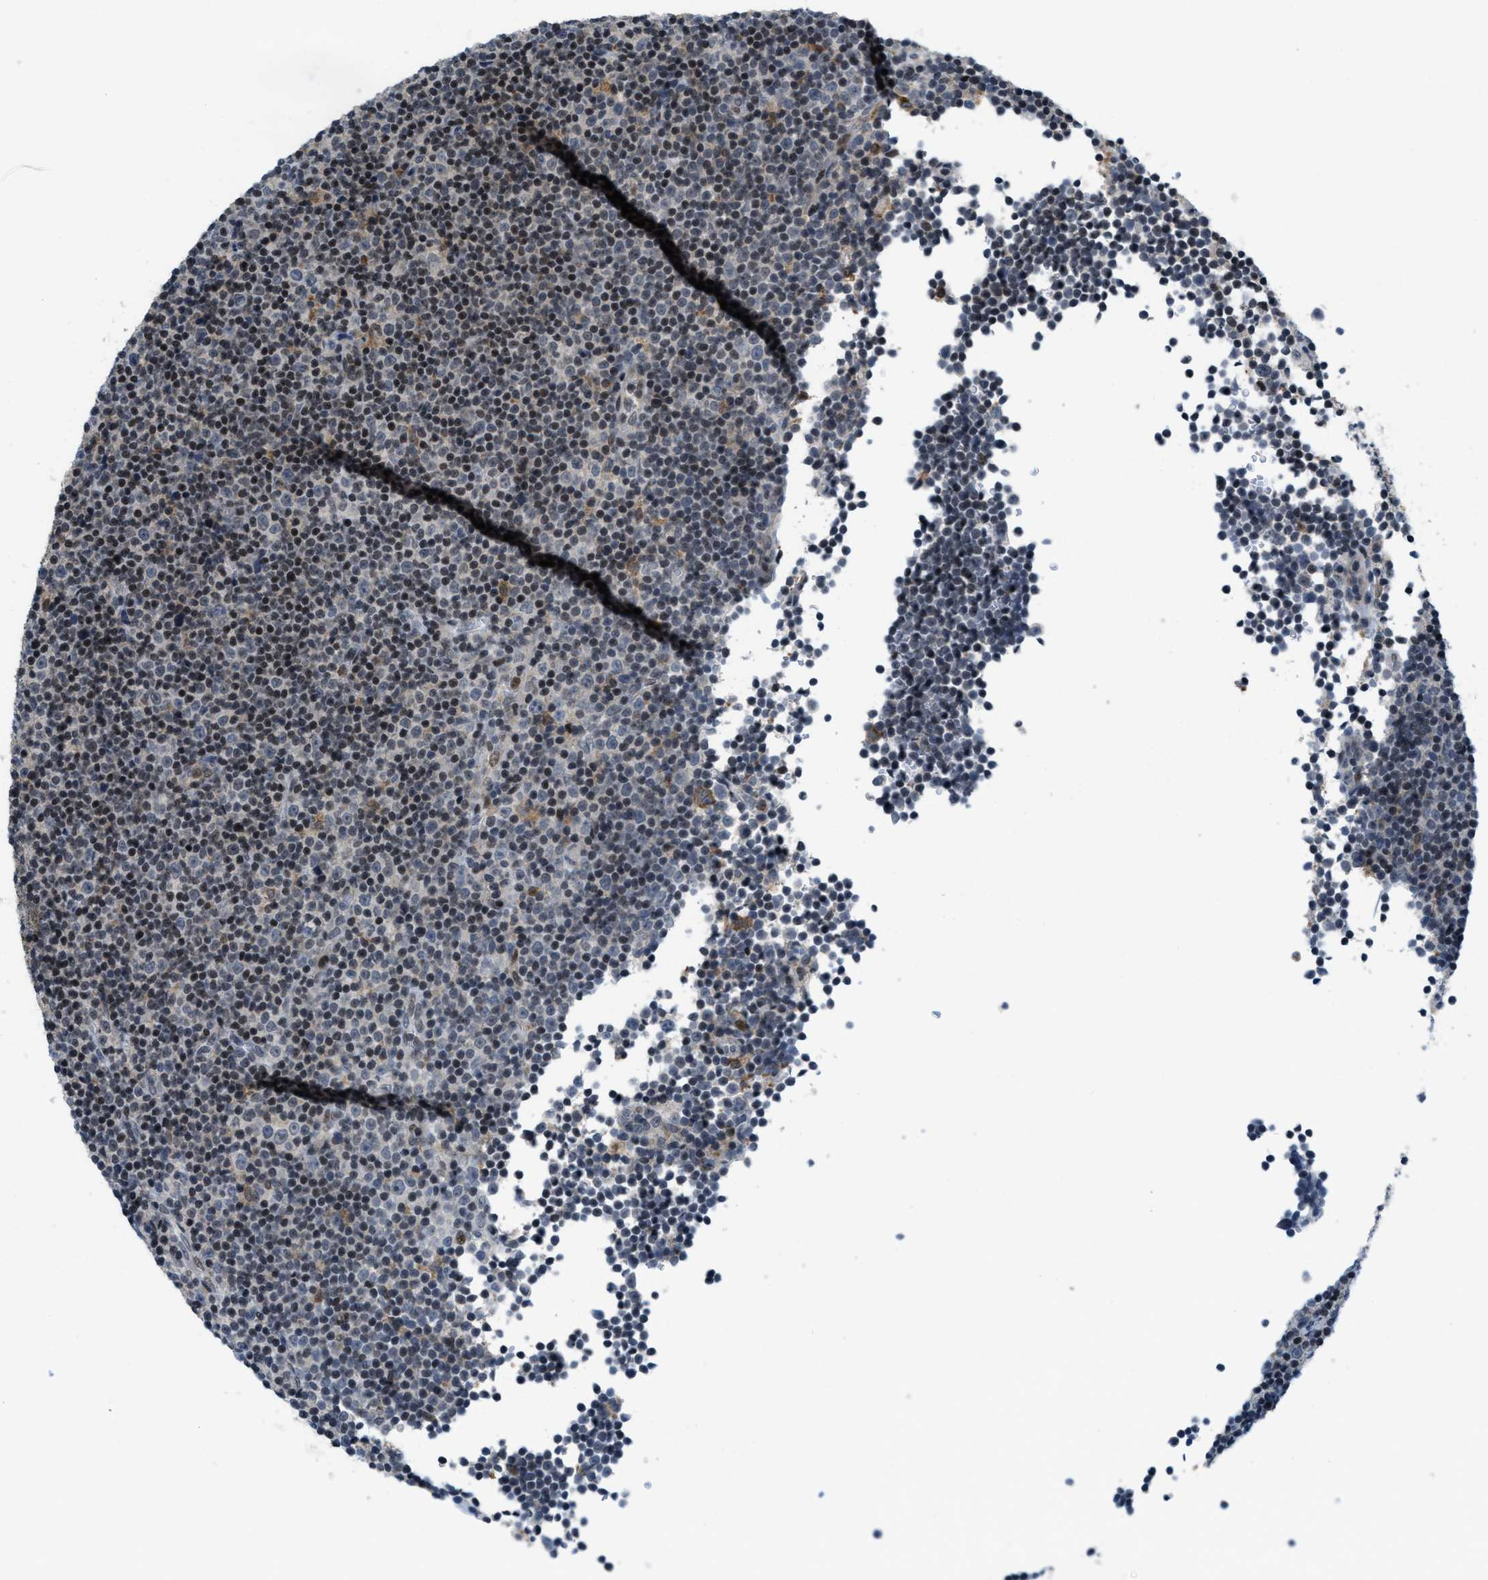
{"staining": {"intensity": "weak", "quantity": "<25%", "location": "nuclear"}, "tissue": "lymphoma", "cell_type": "Tumor cells", "image_type": "cancer", "snomed": [{"axis": "morphology", "description": "Malignant lymphoma, non-Hodgkin's type, Low grade"}, {"axis": "topography", "description": "Lymph node"}], "caption": "High magnification brightfield microscopy of malignant lymphoma, non-Hodgkin's type (low-grade) stained with DAB (3,3'-diaminobenzidine) (brown) and counterstained with hematoxylin (blue): tumor cells show no significant positivity.", "gene": "ING1", "patient": {"sex": "female", "age": 67}}